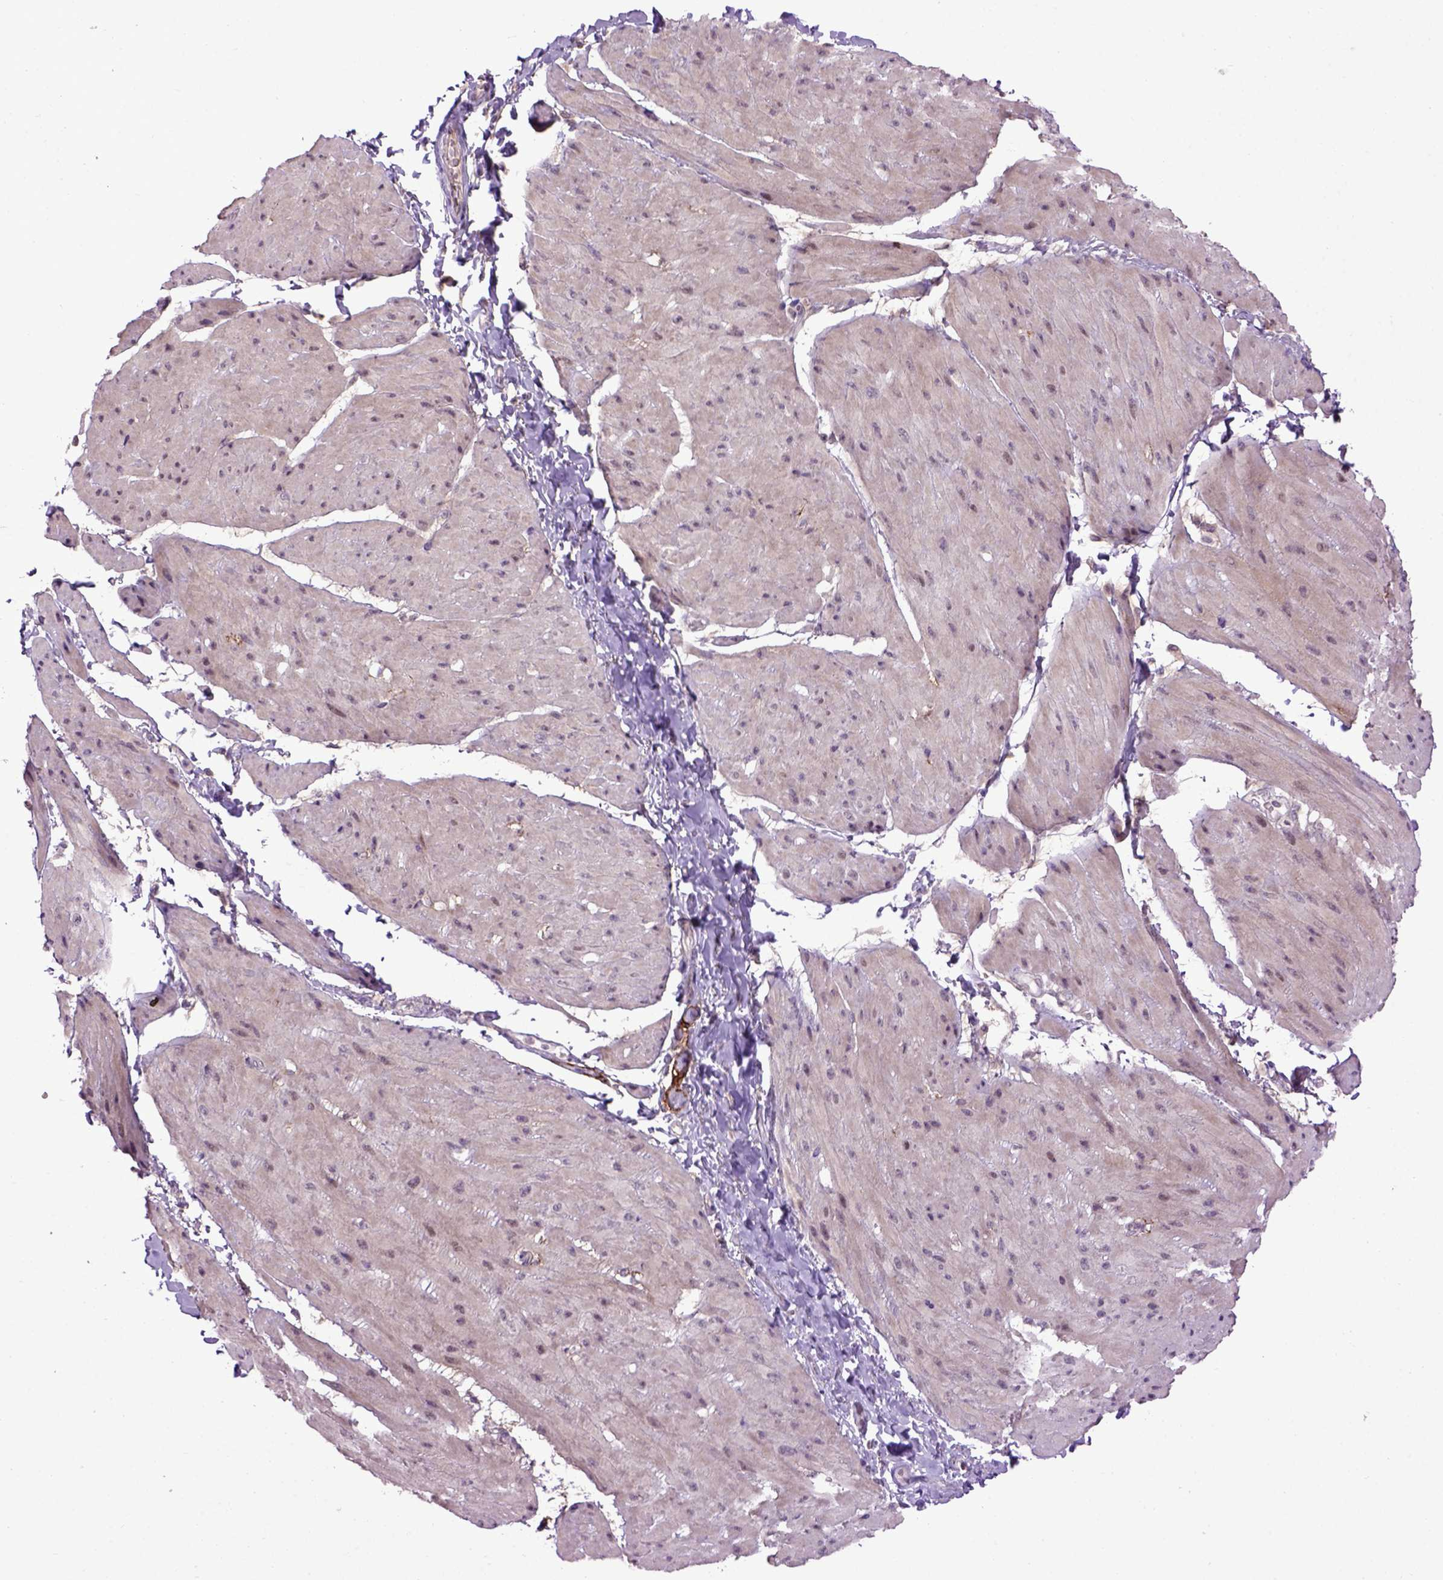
{"staining": {"intensity": "negative", "quantity": "none", "location": "none"}, "tissue": "adipose tissue", "cell_type": "Adipocytes", "image_type": "normal", "snomed": [{"axis": "morphology", "description": "Normal tissue, NOS"}, {"axis": "topography", "description": "Urinary bladder"}, {"axis": "topography", "description": "Peripheral nerve tissue"}], "caption": "A high-resolution image shows immunohistochemistry (IHC) staining of unremarkable adipose tissue, which reveals no significant staining in adipocytes.", "gene": "EMILIN3", "patient": {"sex": "female", "age": 60}}